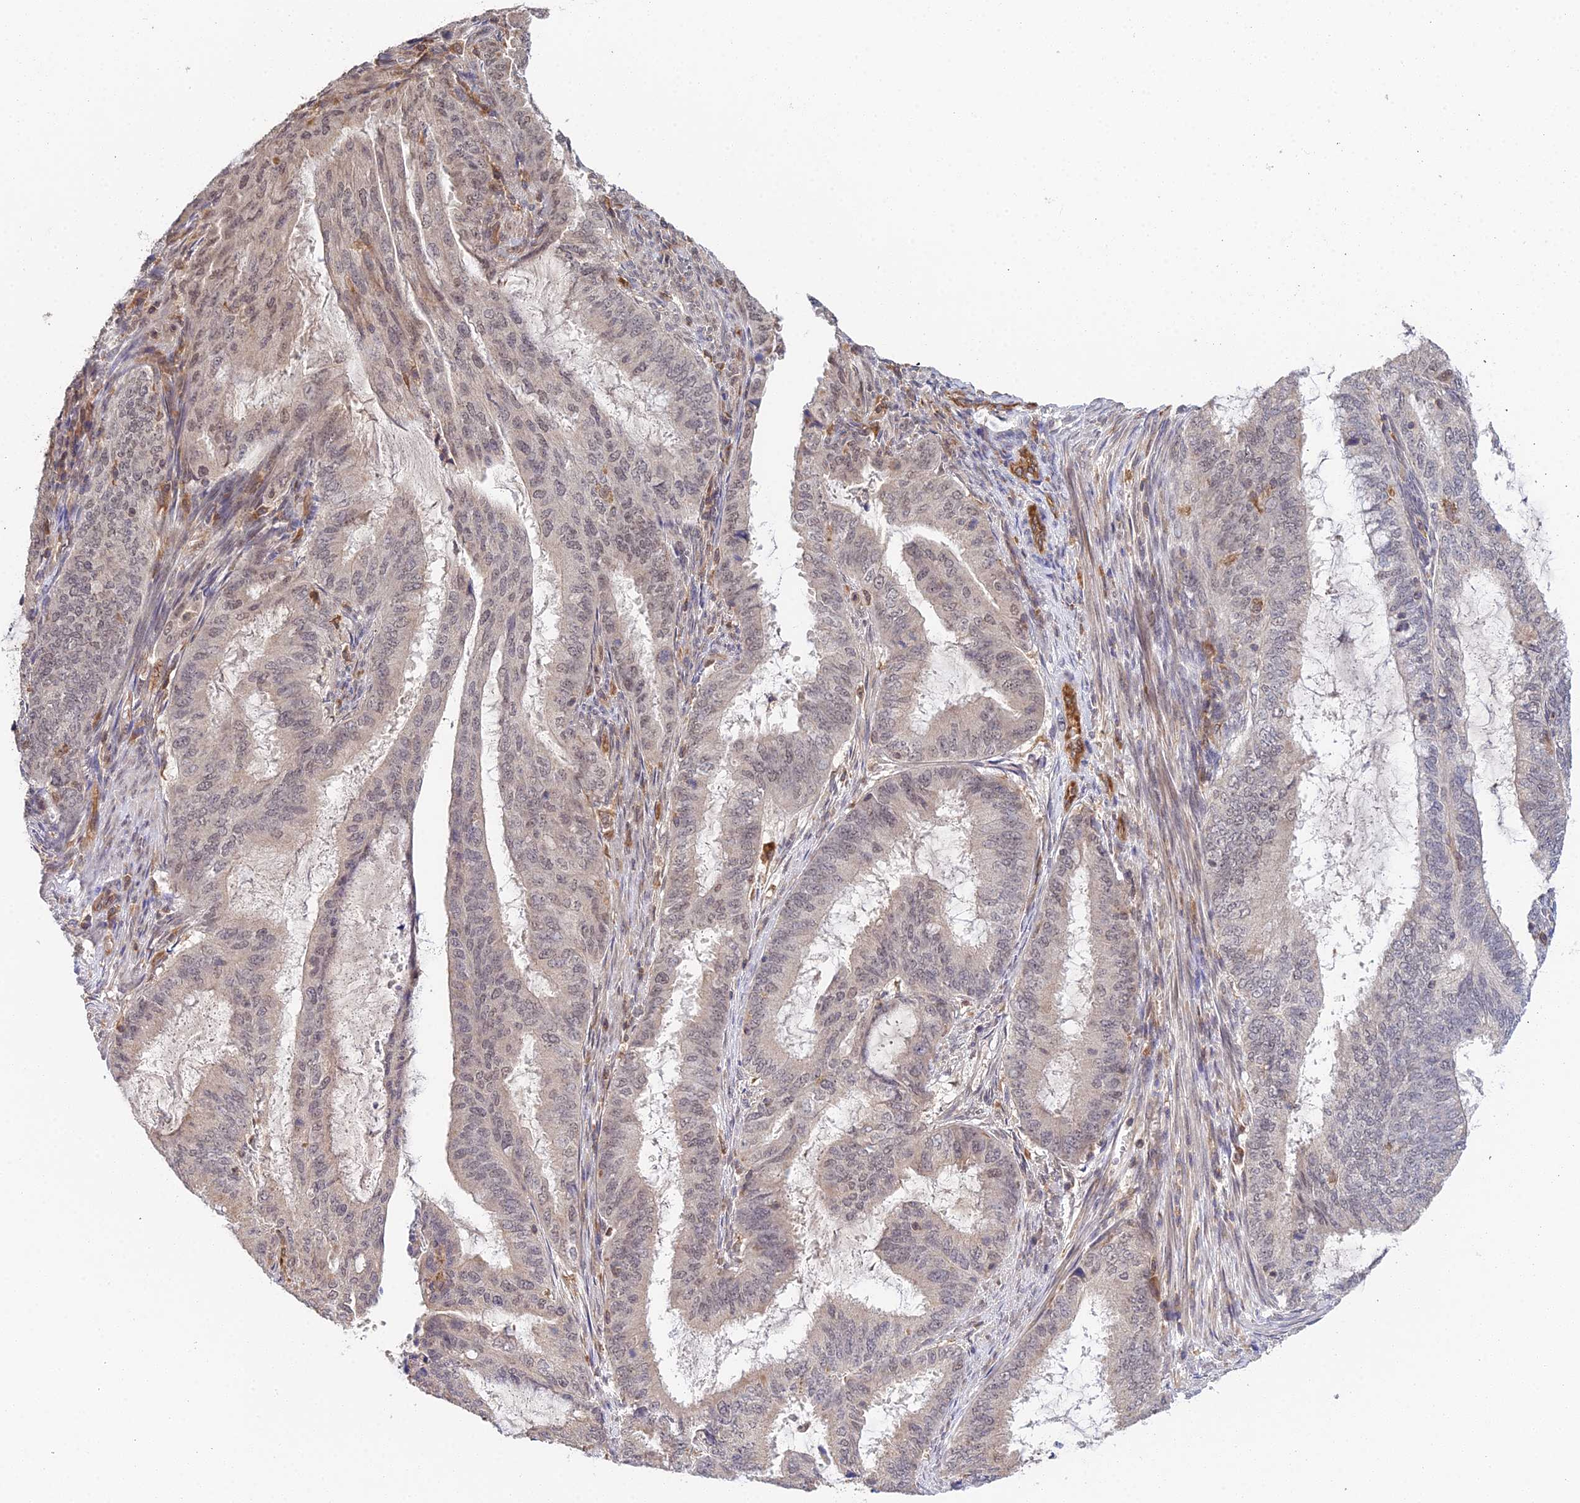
{"staining": {"intensity": "weak", "quantity": "25%-75%", "location": "nuclear"}, "tissue": "endometrial cancer", "cell_type": "Tumor cells", "image_type": "cancer", "snomed": [{"axis": "morphology", "description": "Adenocarcinoma, NOS"}, {"axis": "topography", "description": "Endometrium"}], "caption": "Protein staining reveals weak nuclear staining in approximately 25%-75% of tumor cells in adenocarcinoma (endometrial).", "gene": "TPRX1", "patient": {"sex": "female", "age": 51}}